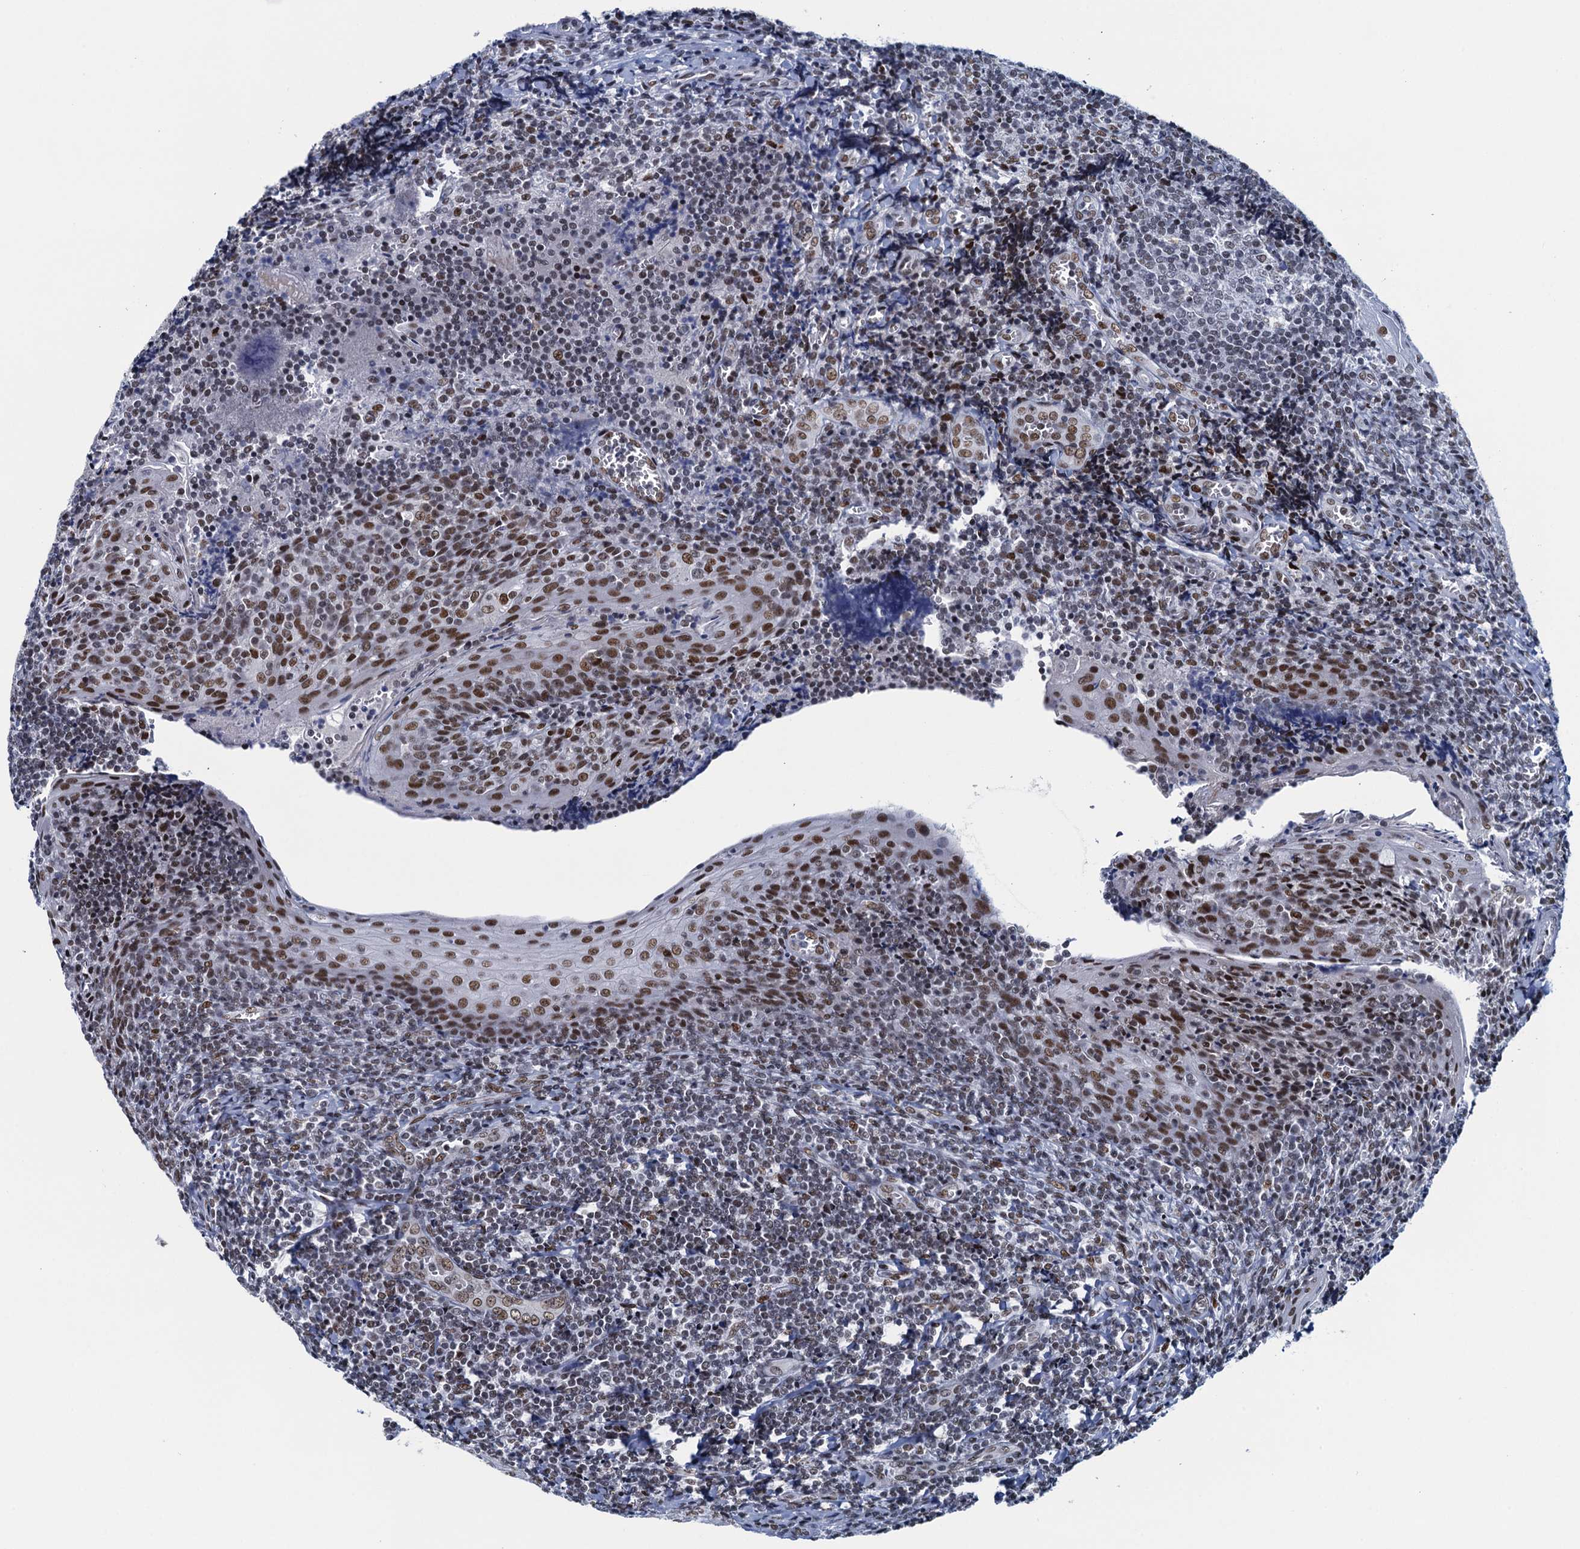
{"staining": {"intensity": "weak", "quantity": "<25%", "location": "nuclear"}, "tissue": "tonsil", "cell_type": "Germinal center cells", "image_type": "normal", "snomed": [{"axis": "morphology", "description": "Normal tissue, NOS"}, {"axis": "topography", "description": "Tonsil"}], "caption": "Benign tonsil was stained to show a protein in brown. There is no significant positivity in germinal center cells. Nuclei are stained in blue.", "gene": "HNRNPUL2", "patient": {"sex": "male", "age": 27}}